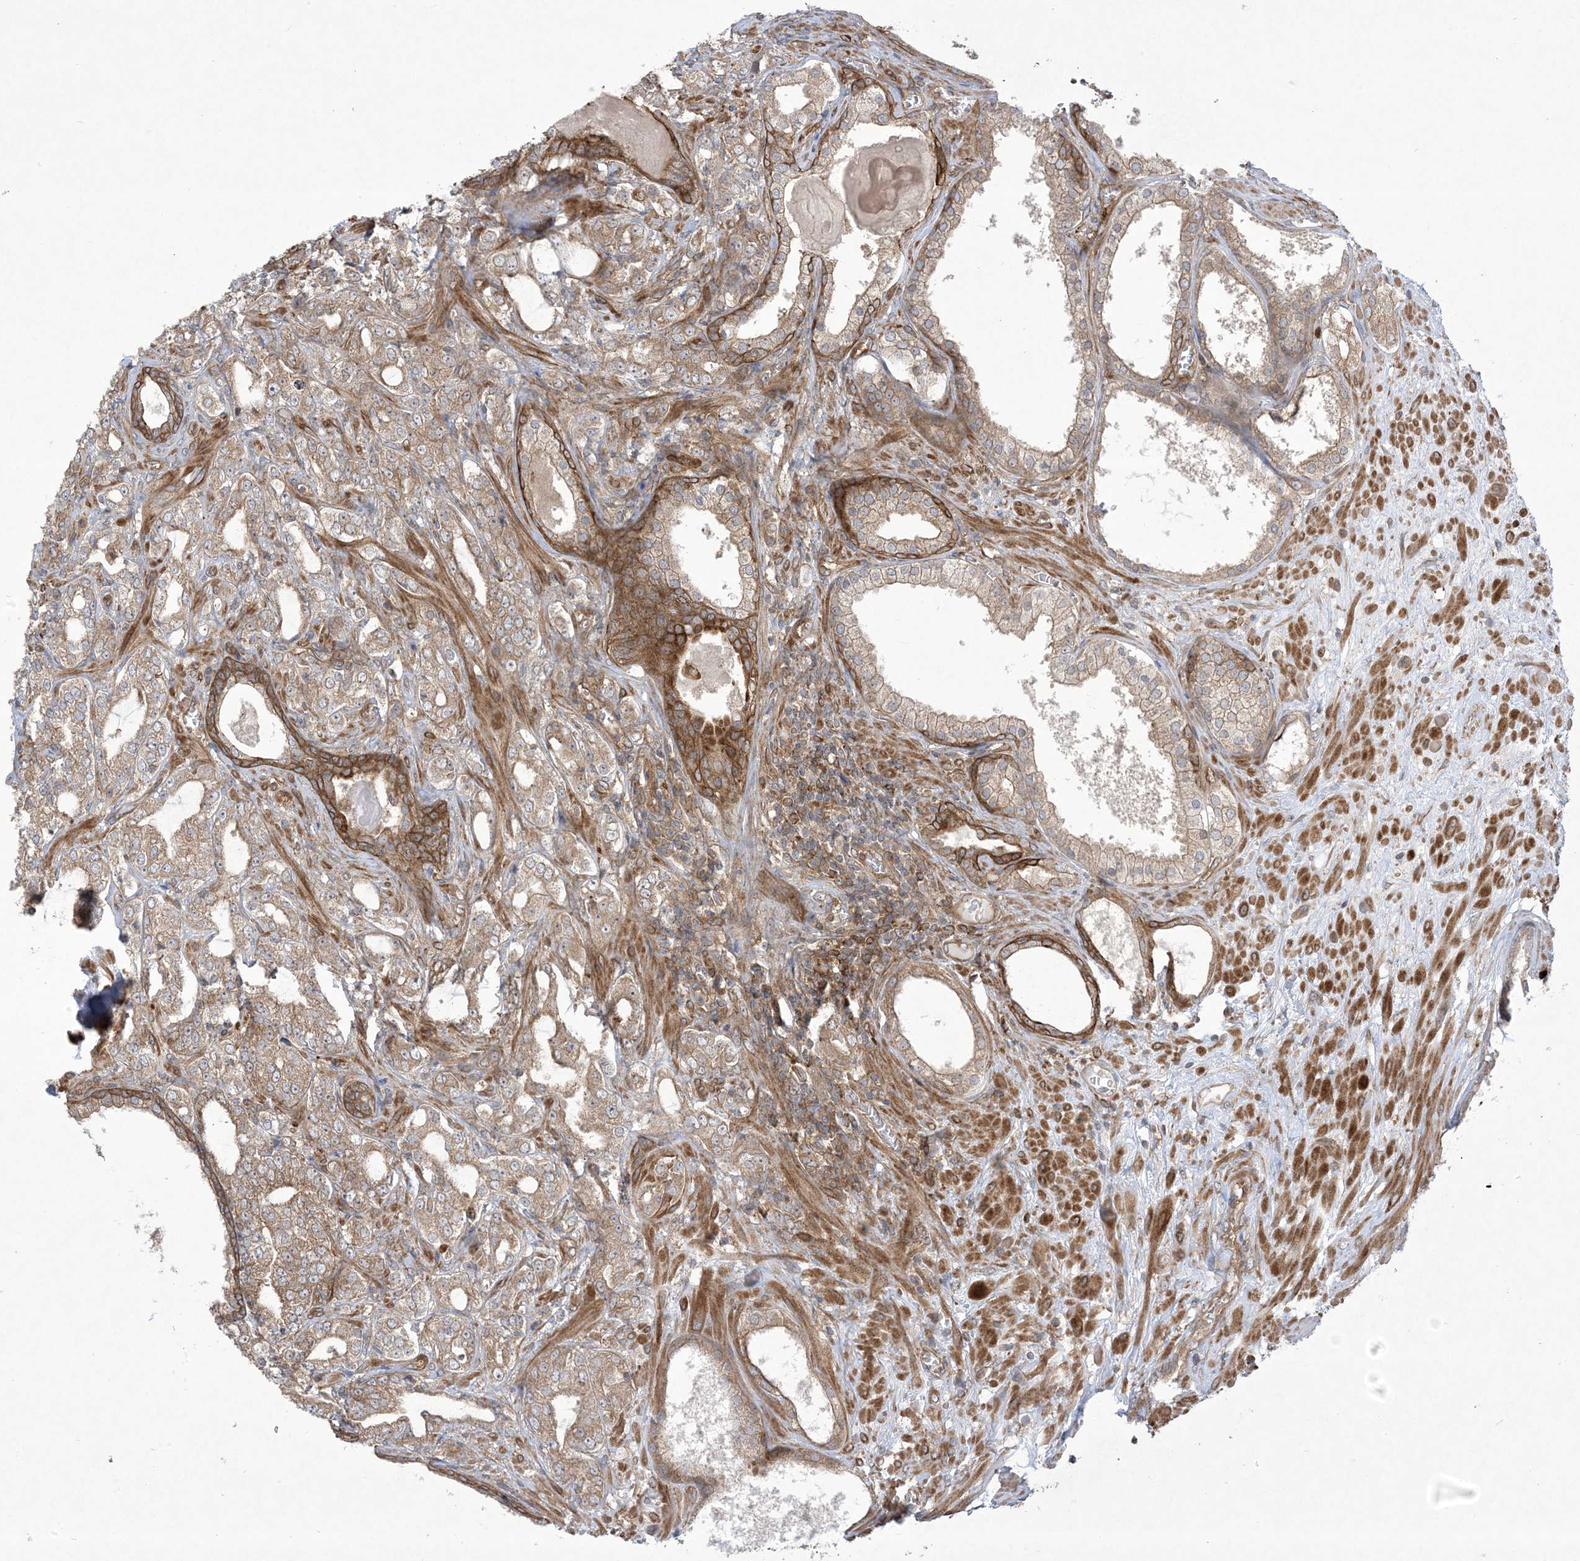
{"staining": {"intensity": "moderate", "quantity": ">75%", "location": "cytoplasmic/membranous,nuclear"}, "tissue": "prostate cancer", "cell_type": "Tumor cells", "image_type": "cancer", "snomed": [{"axis": "morphology", "description": "Adenocarcinoma, High grade"}, {"axis": "topography", "description": "Prostate"}], "caption": "This micrograph reveals immunohistochemistry (IHC) staining of prostate adenocarcinoma (high-grade), with medium moderate cytoplasmic/membranous and nuclear positivity in approximately >75% of tumor cells.", "gene": "SOGA3", "patient": {"sex": "male", "age": 64}}